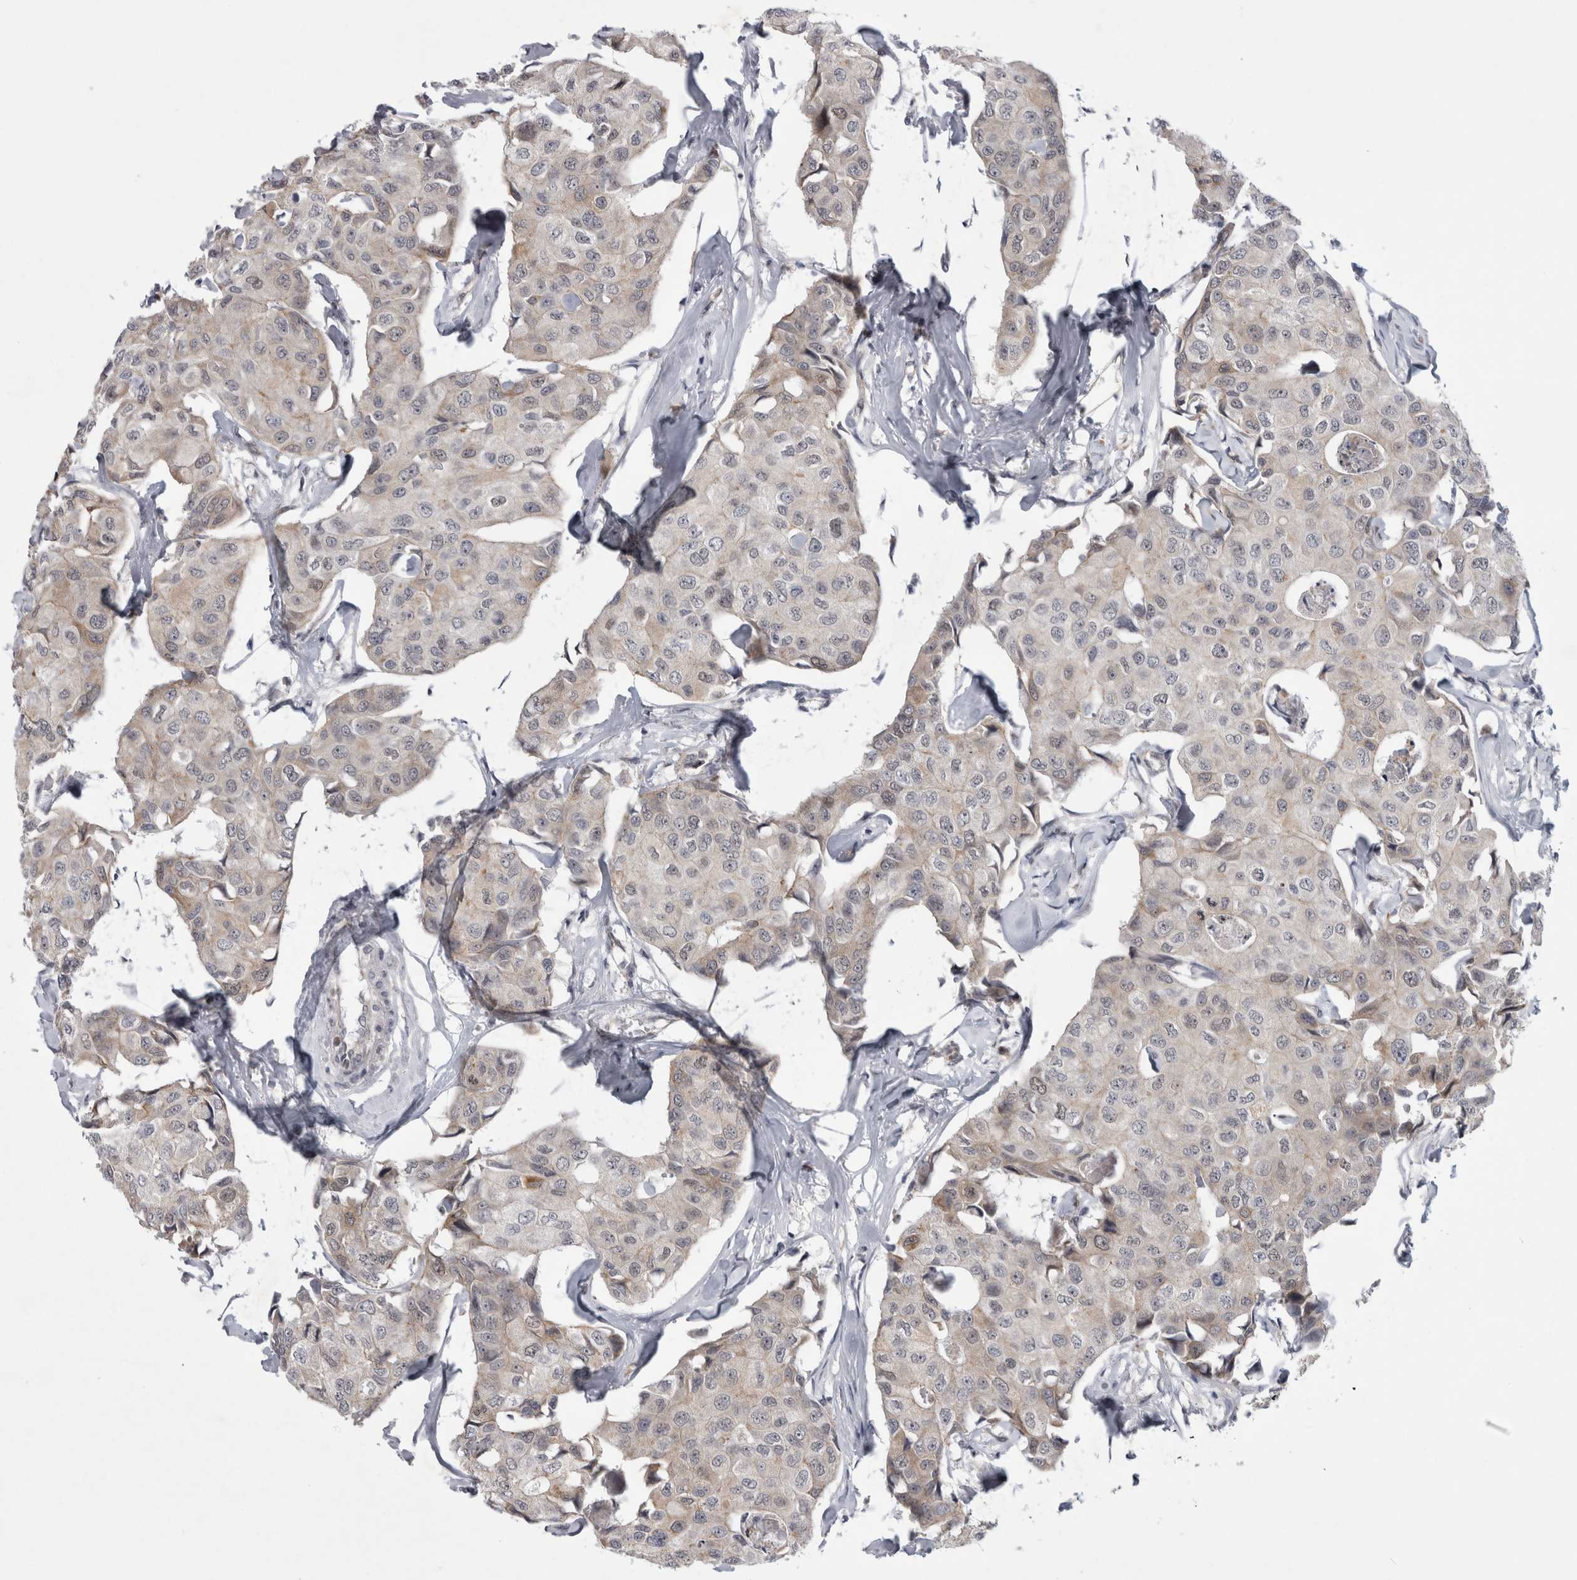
{"staining": {"intensity": "negative", "quantity": "none", "location": "none"}, "tissue": "breast cancer", "cell_type": "Tumor cells", "image_type": "cancer", "snomed": [{"axis": "morphology", "description": "Duct carcinoma"}, {"axis": "topography", "description": "Breast"}], "caption": "Immunohistochemistry (IHC) micrograph of human breast cancer stained for a protein (brown), which demonstrates no positivity in tumor cells. (DAB IHC with hematoxylin counter stain).", "gene": "PARP11", "patient": {"sex": "female", "age": 80}}